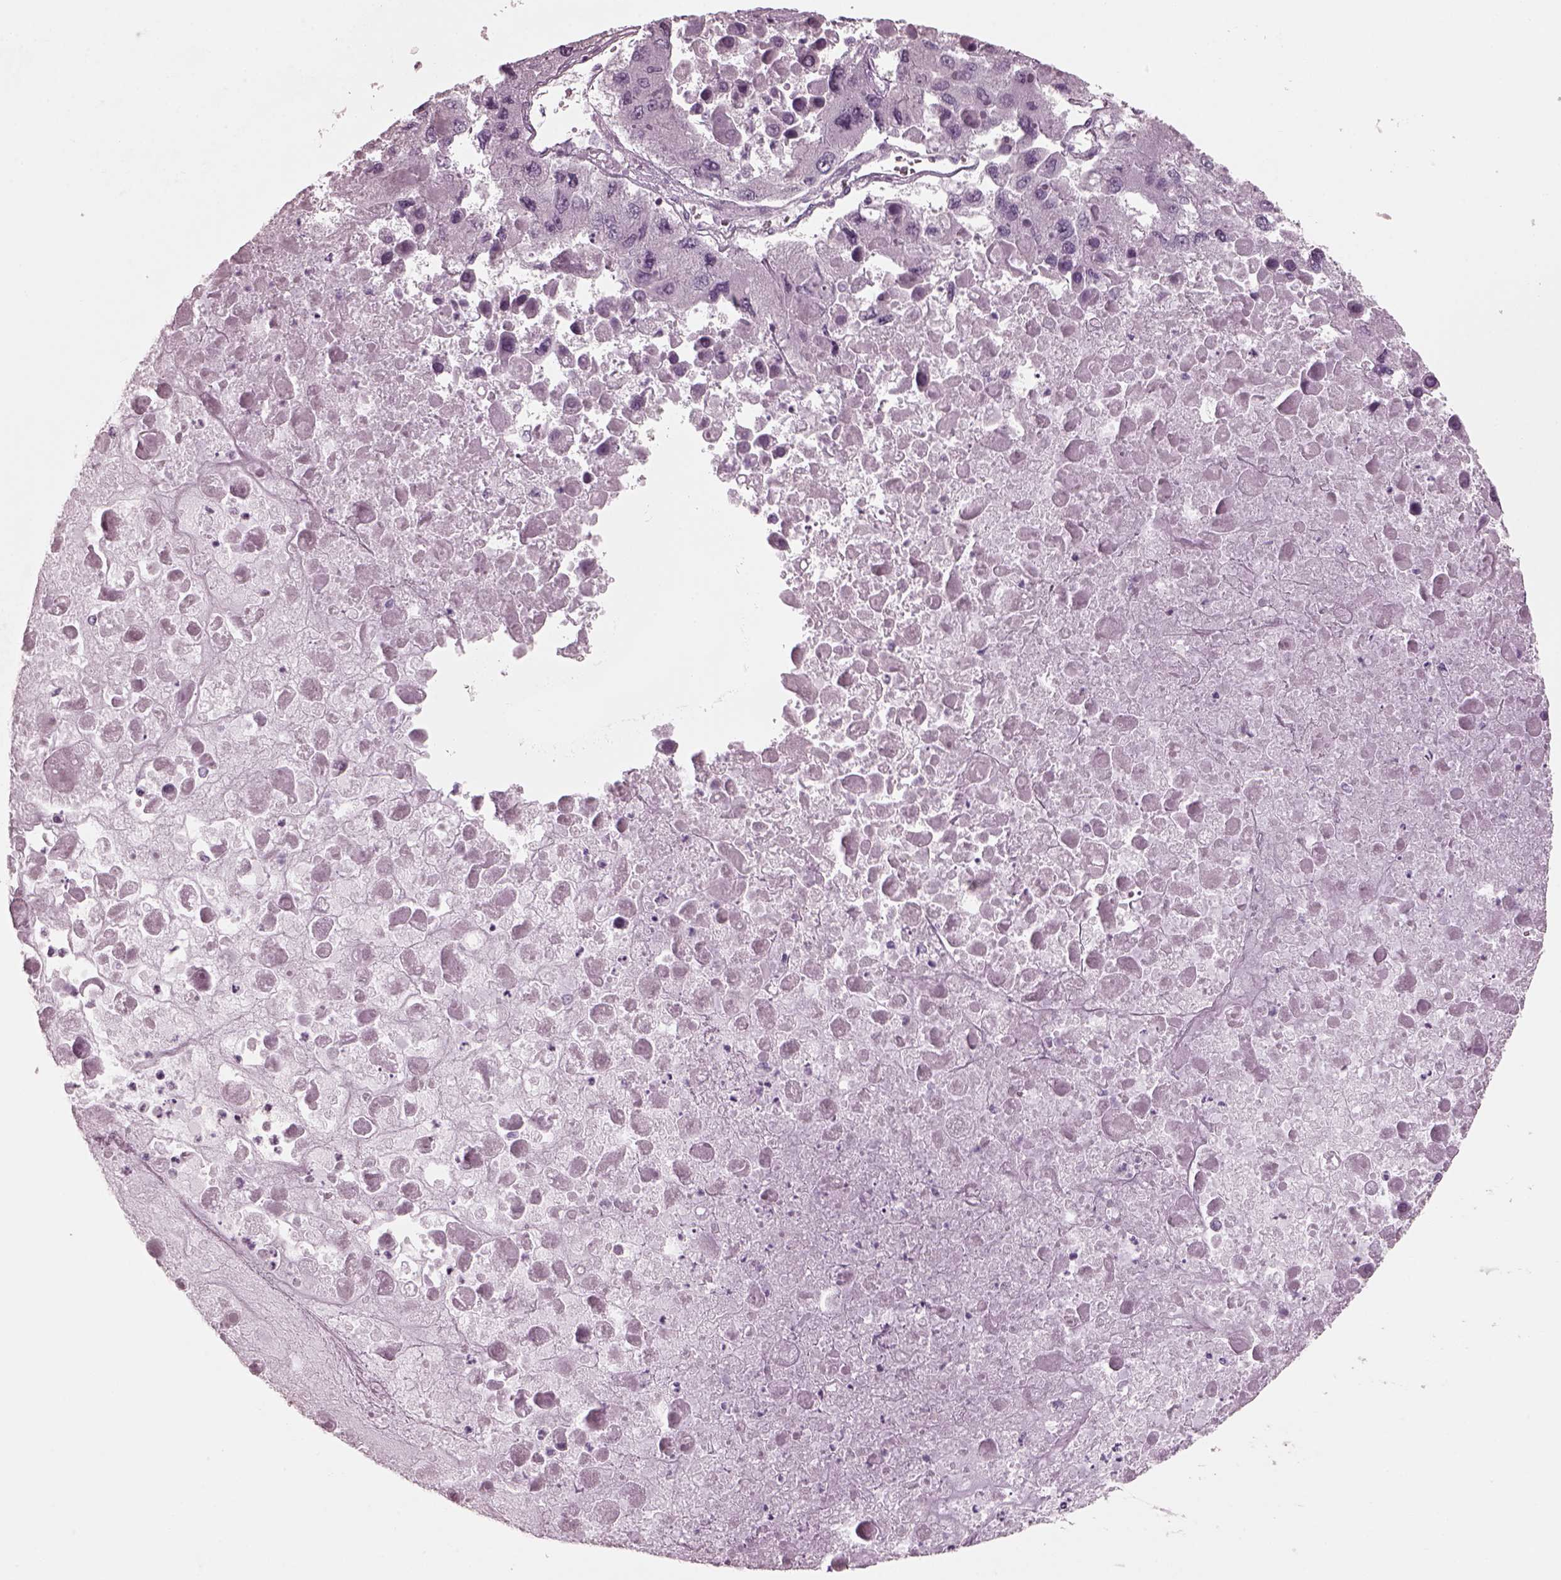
{"staining": {"intensity": "negative", "quantity": "none", "location": "none"}, "tissue": "liver cancer", "cell_type": "Tumor cells", "image_type": "cancer", "snomed": [{"axis": "morphology", "description": "Carcinoma, Hepatocellular, NOS"}, {"axis": "topography", "description": "Liver"}], "caption": "A histopathology image of liver cancer (hepatocellular carcinoma) stained for a protein demonstrates no brown staining in tumor cells.", "gene": "RCVRN", "patient": {"sex": "female", "age": 41}}